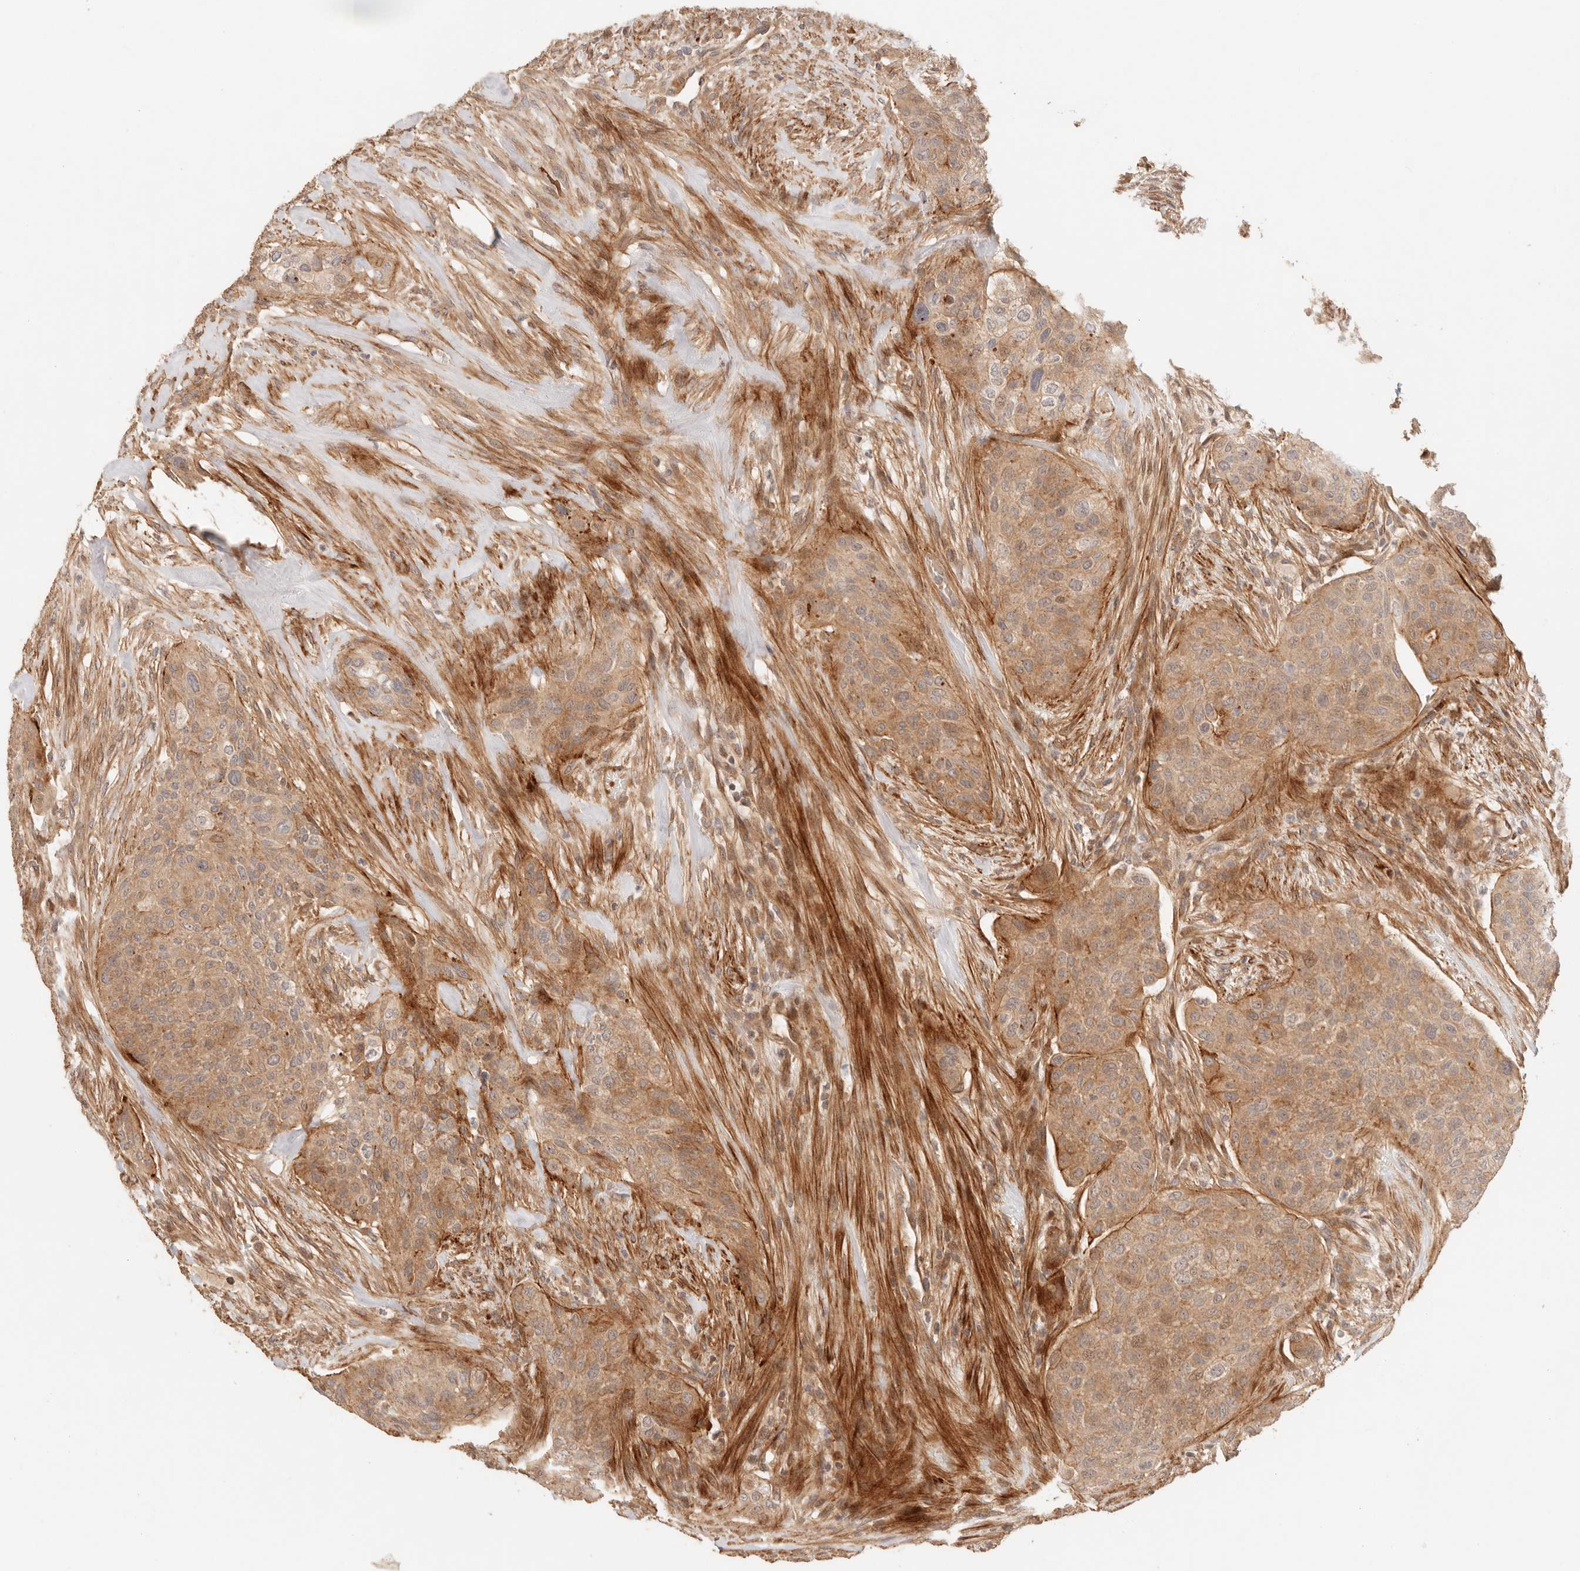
{"staining": {"intensity": "moderate", "quantity": ">75%", "location": "cytoplasmic/membranous"}, "tissue": "urothelial cancer", "cell_type": "Tumor cells", "image_type": "cancer", "snomed": [{"axis": "morphology", "description": "Urothelial carcinoma, High grade"}, {"axis": "topography", "description": "Urinary bladder"}], "caption": "A micrograph of human urothelial cancer stained for a protein shows moderate cytoplasmic/membranous brown staining in tumor cells. The protein is shown in brown color, while the nuclei are stained blue.", "gene": "IL1R2", "patient": {"sex": "male", "age": 35}}